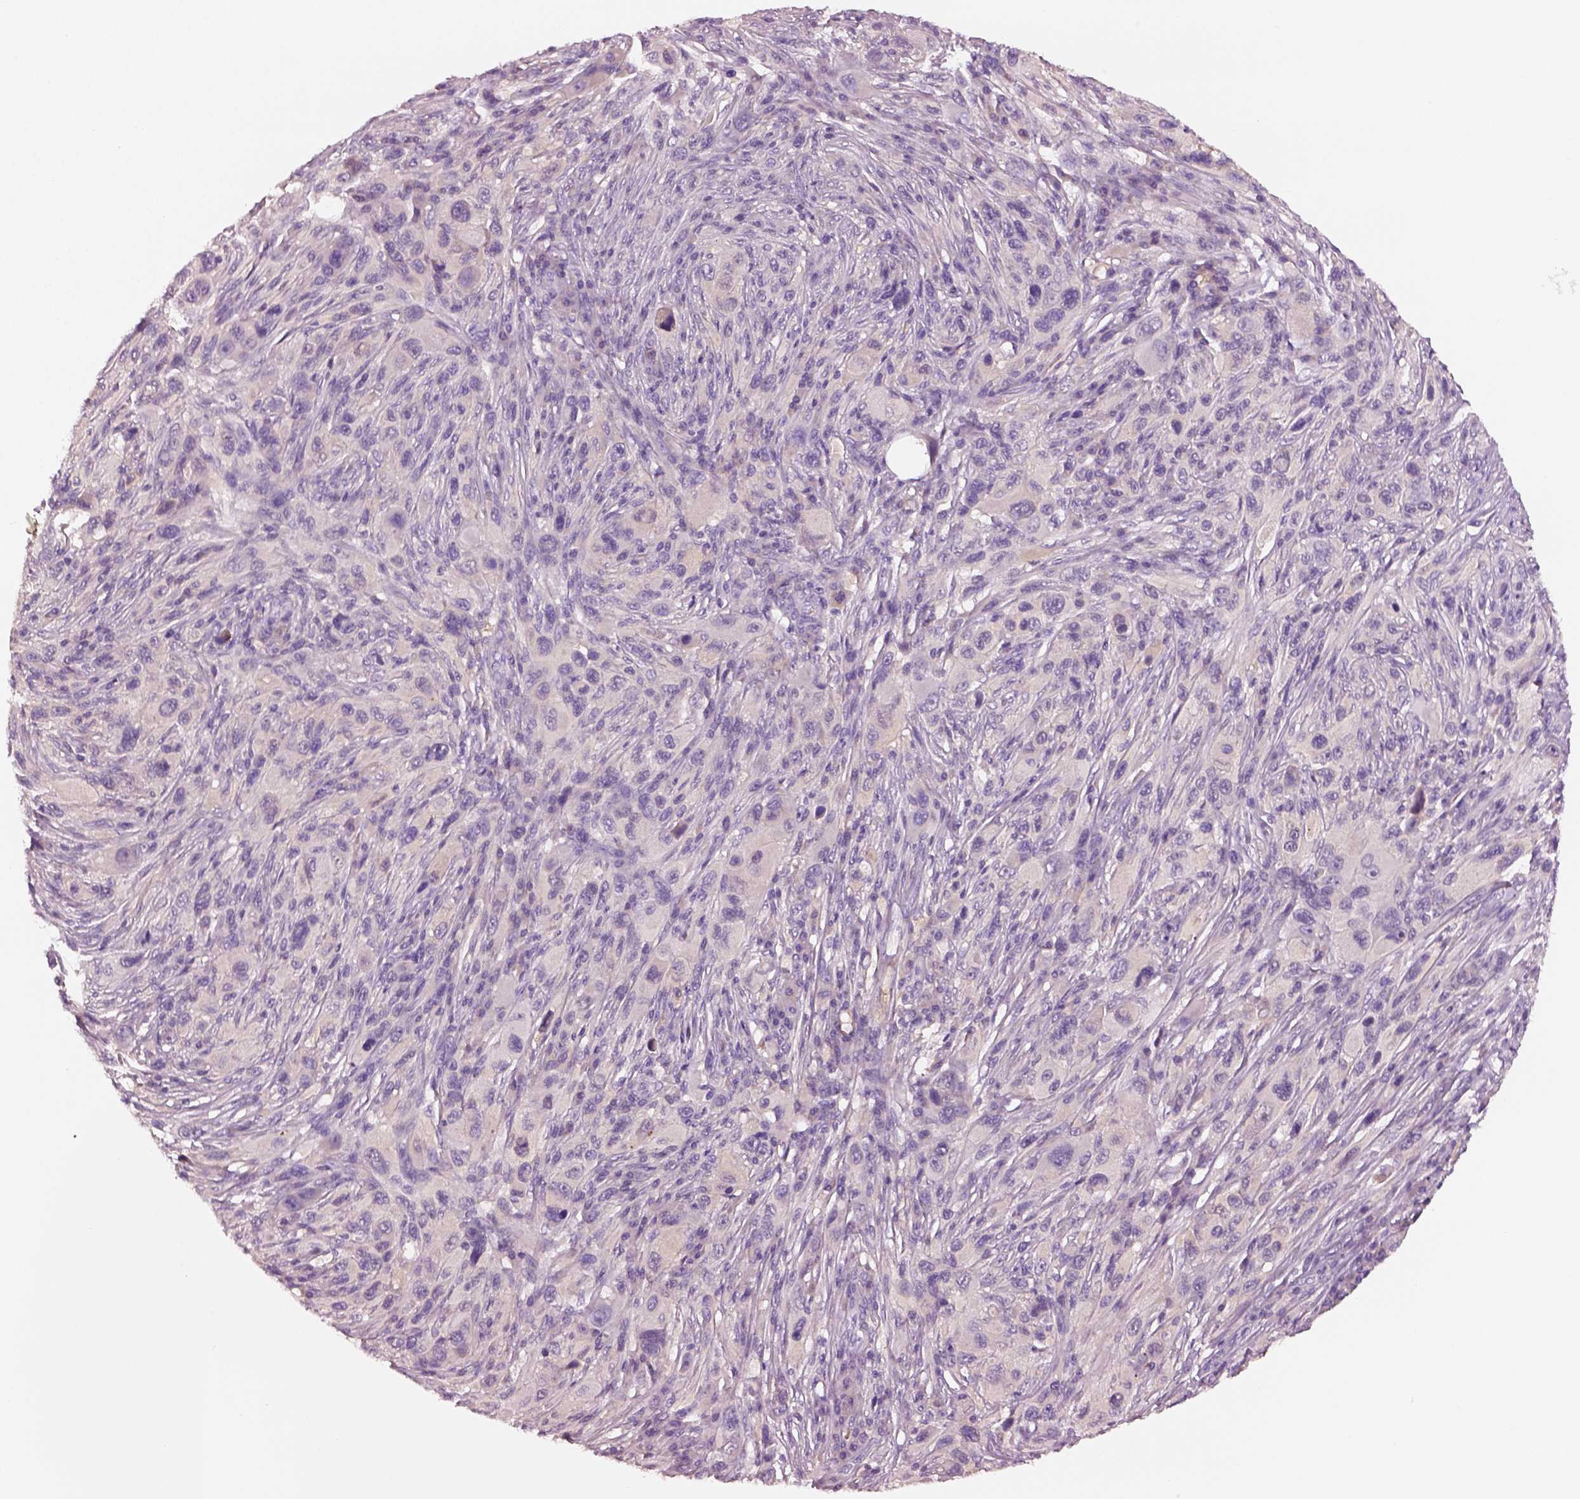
{"staining": {"intensity": "negative", "quantity": "none", "location": "none"}, "tissue": "melanoma", "cell_type": "Tumor cells", "image_type": "cancer", "snomed": [{"axis": "morphology", "description": "Malignant melanoma, NOS"}, {"axis": "topography", "description": "Skin"}], "caption": "Micrograph shows no significant protein staining in tumor cells of melanoma.", "gene": "ELSPBP1", "patient": {"sex": "male", "age": 53}}